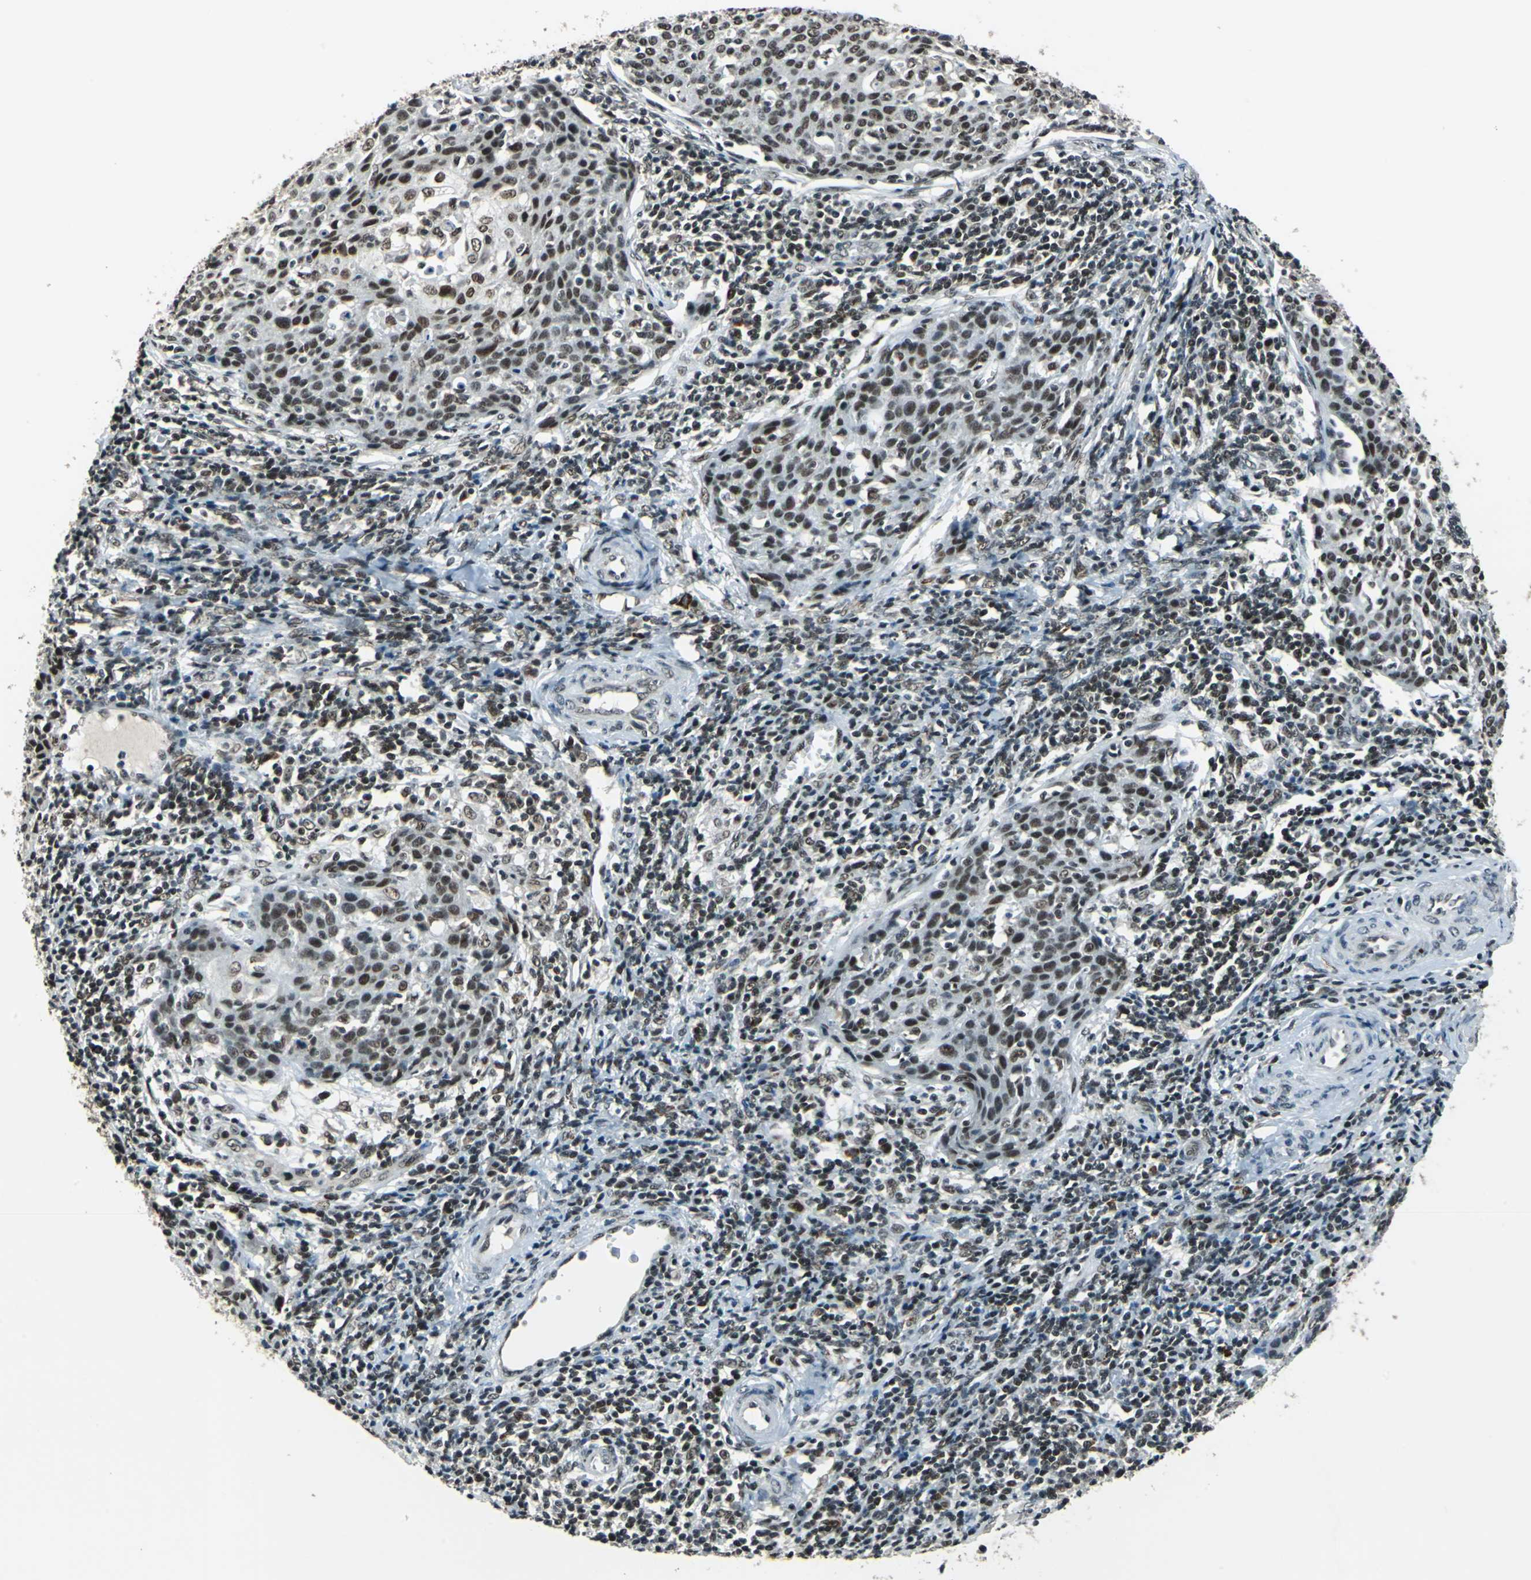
{"staining": {"intensity": "weak", "quantity": ">75%", "location": "nuclear"}, "tissue": "cervical cancer", "cell_type": "Tumor cells", "image_type": "cancer", "snomed": [{"axis": "morphology", "description": "Squamous cell carcinoma, NOS"}, {"axis": "topography", "description": "Cervix"}], "caption": "Protein staining of cervical squamous cell carcinoma tissue shows weak nuclear expression in about >75% of tumor cells.", "gene": "BCLAF1", "patient": {"sex": "female", "age": 38}}